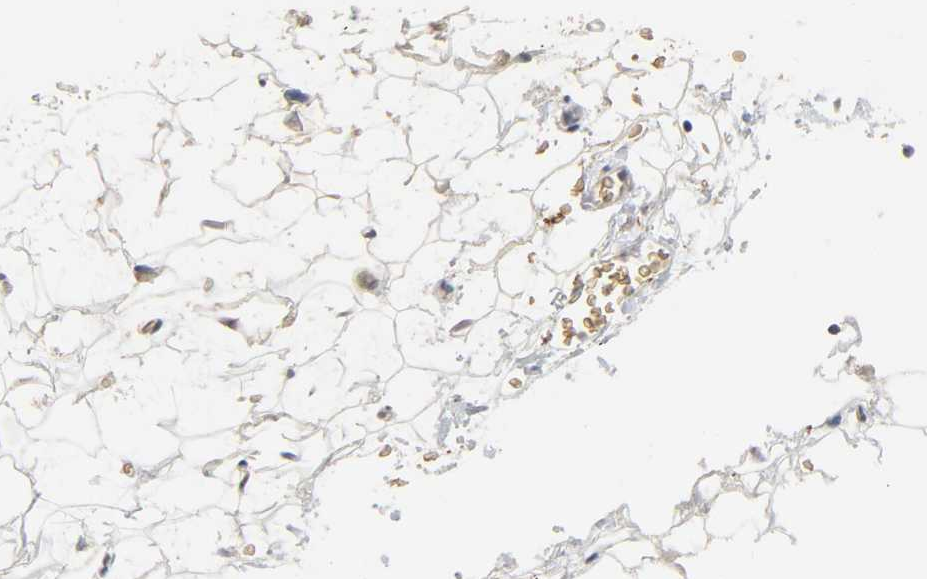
{"staining": {"intensity": "moderate", "quantity": ">75%", "location": "cytoplasmic/membranous"}, "tissue": "adrenal gland", "cell_type": "Glandular cells", "image_type": "normal", "snomed": [{"axis": "morphology", "description": "Normal tissue, NOS"}, {"axis": "topography", "description": "Adrenal gland"}], "caption": "Moderate cytoplasmic/membranous expression is identified in approximately >75% of glandular cells in unremarkable adrenal gland. The protein is stained brown, and the nuclei are stained in blue (DAB IHC with brightfield microscopy, high magnification).", "gene": "PLEKHA2", "patient": {"sex": "female", "age": 44}}